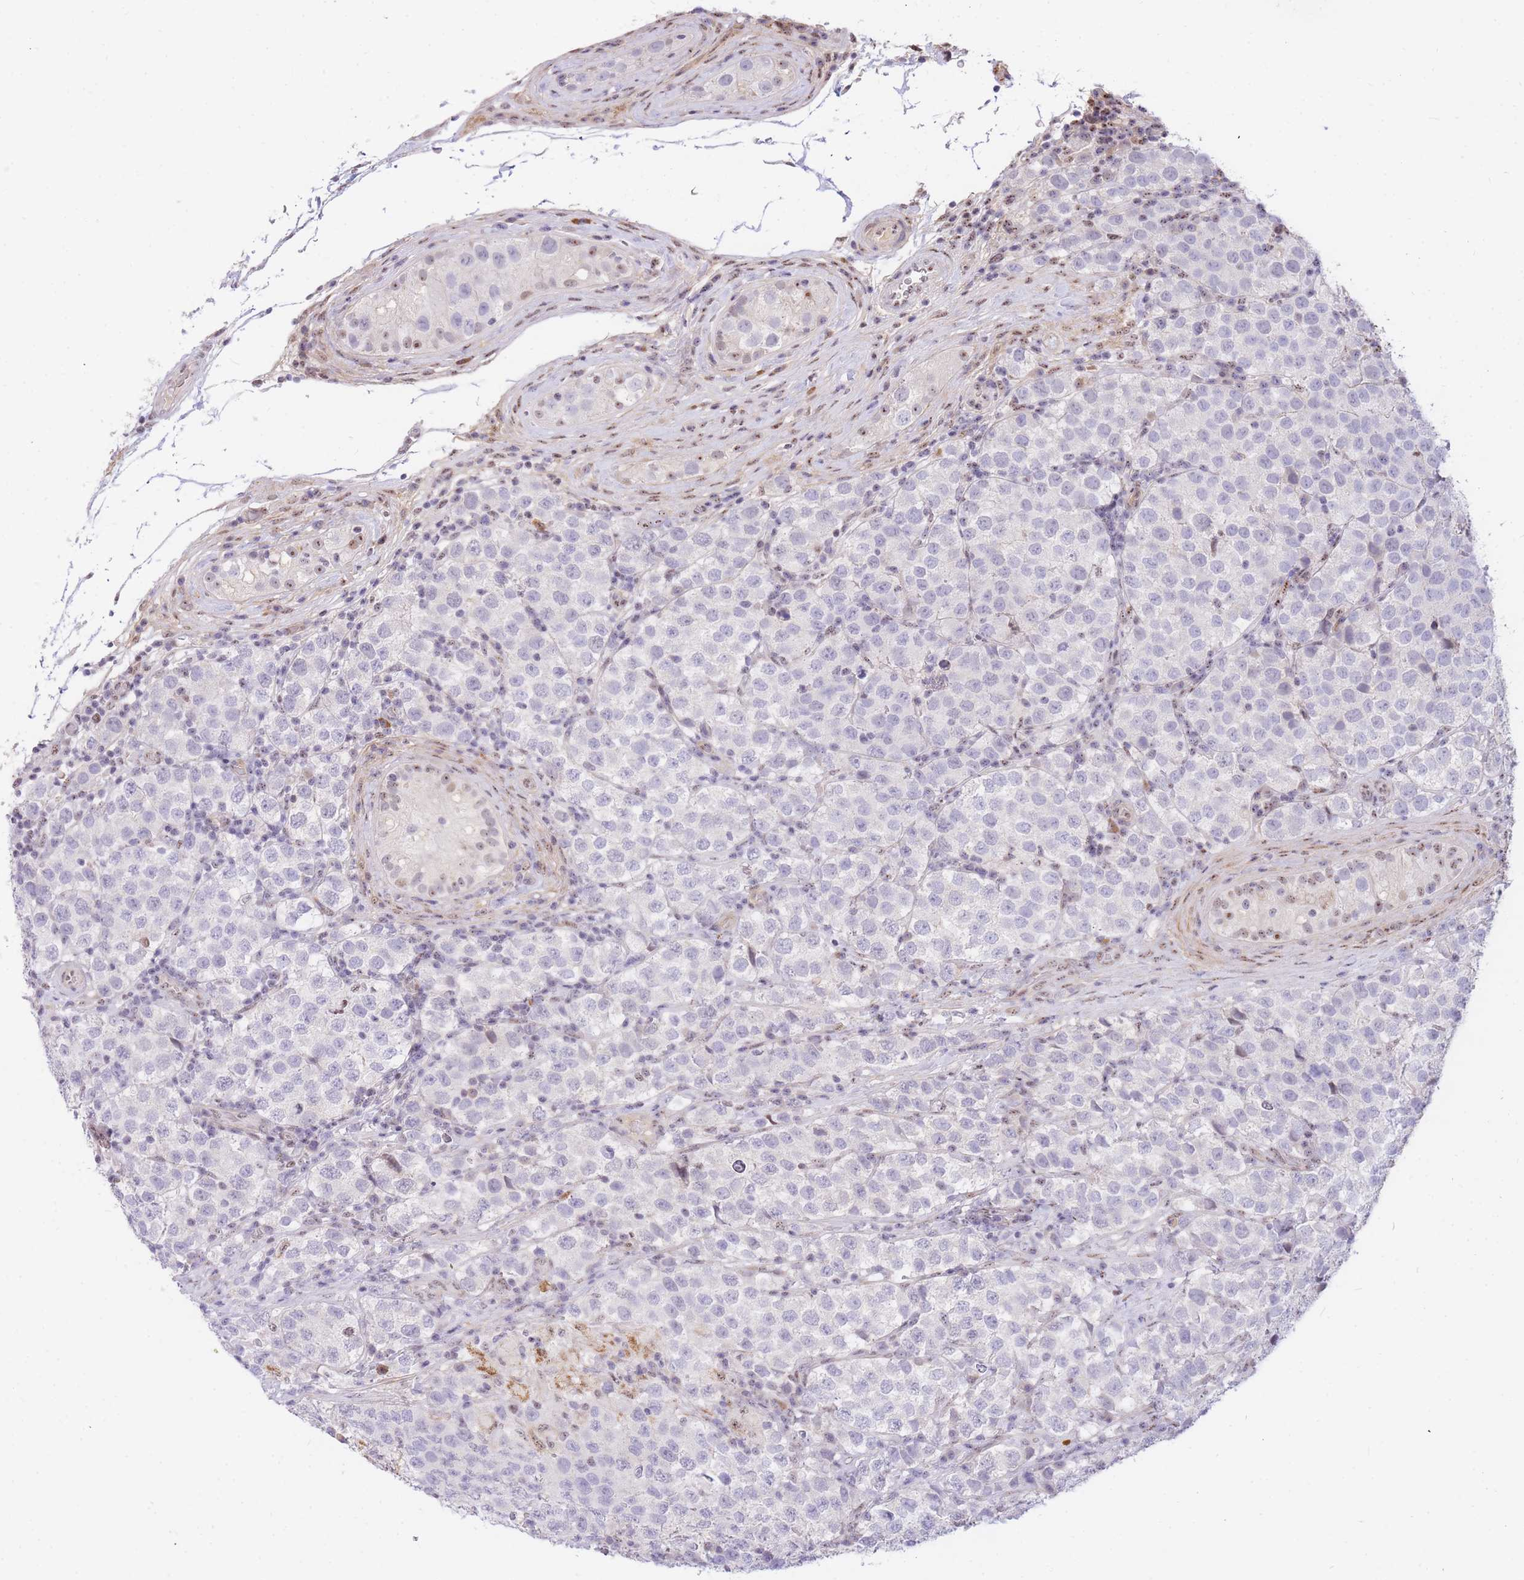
{"staining": {"intensity": "negative", "quantity": "none", "location": "none"}, "tissue": "testis cancer", "cell_type": "Tumor cells", "image_type": "cancer", "snomed": [{"axis": "morphology", "description": "Seminoma, NOS"}, {"axis": "topography", "description": "Testis"}], "caption": "An image of testis cancer (seminoma) stained for a protein displays no brown staining in tumor cells. (DAB immunohistochemistry (IHC) visualized using brightfield microscopy, high magnification).", "gene": "TLE2", "patient": {"sex": "male", "age": 34}}